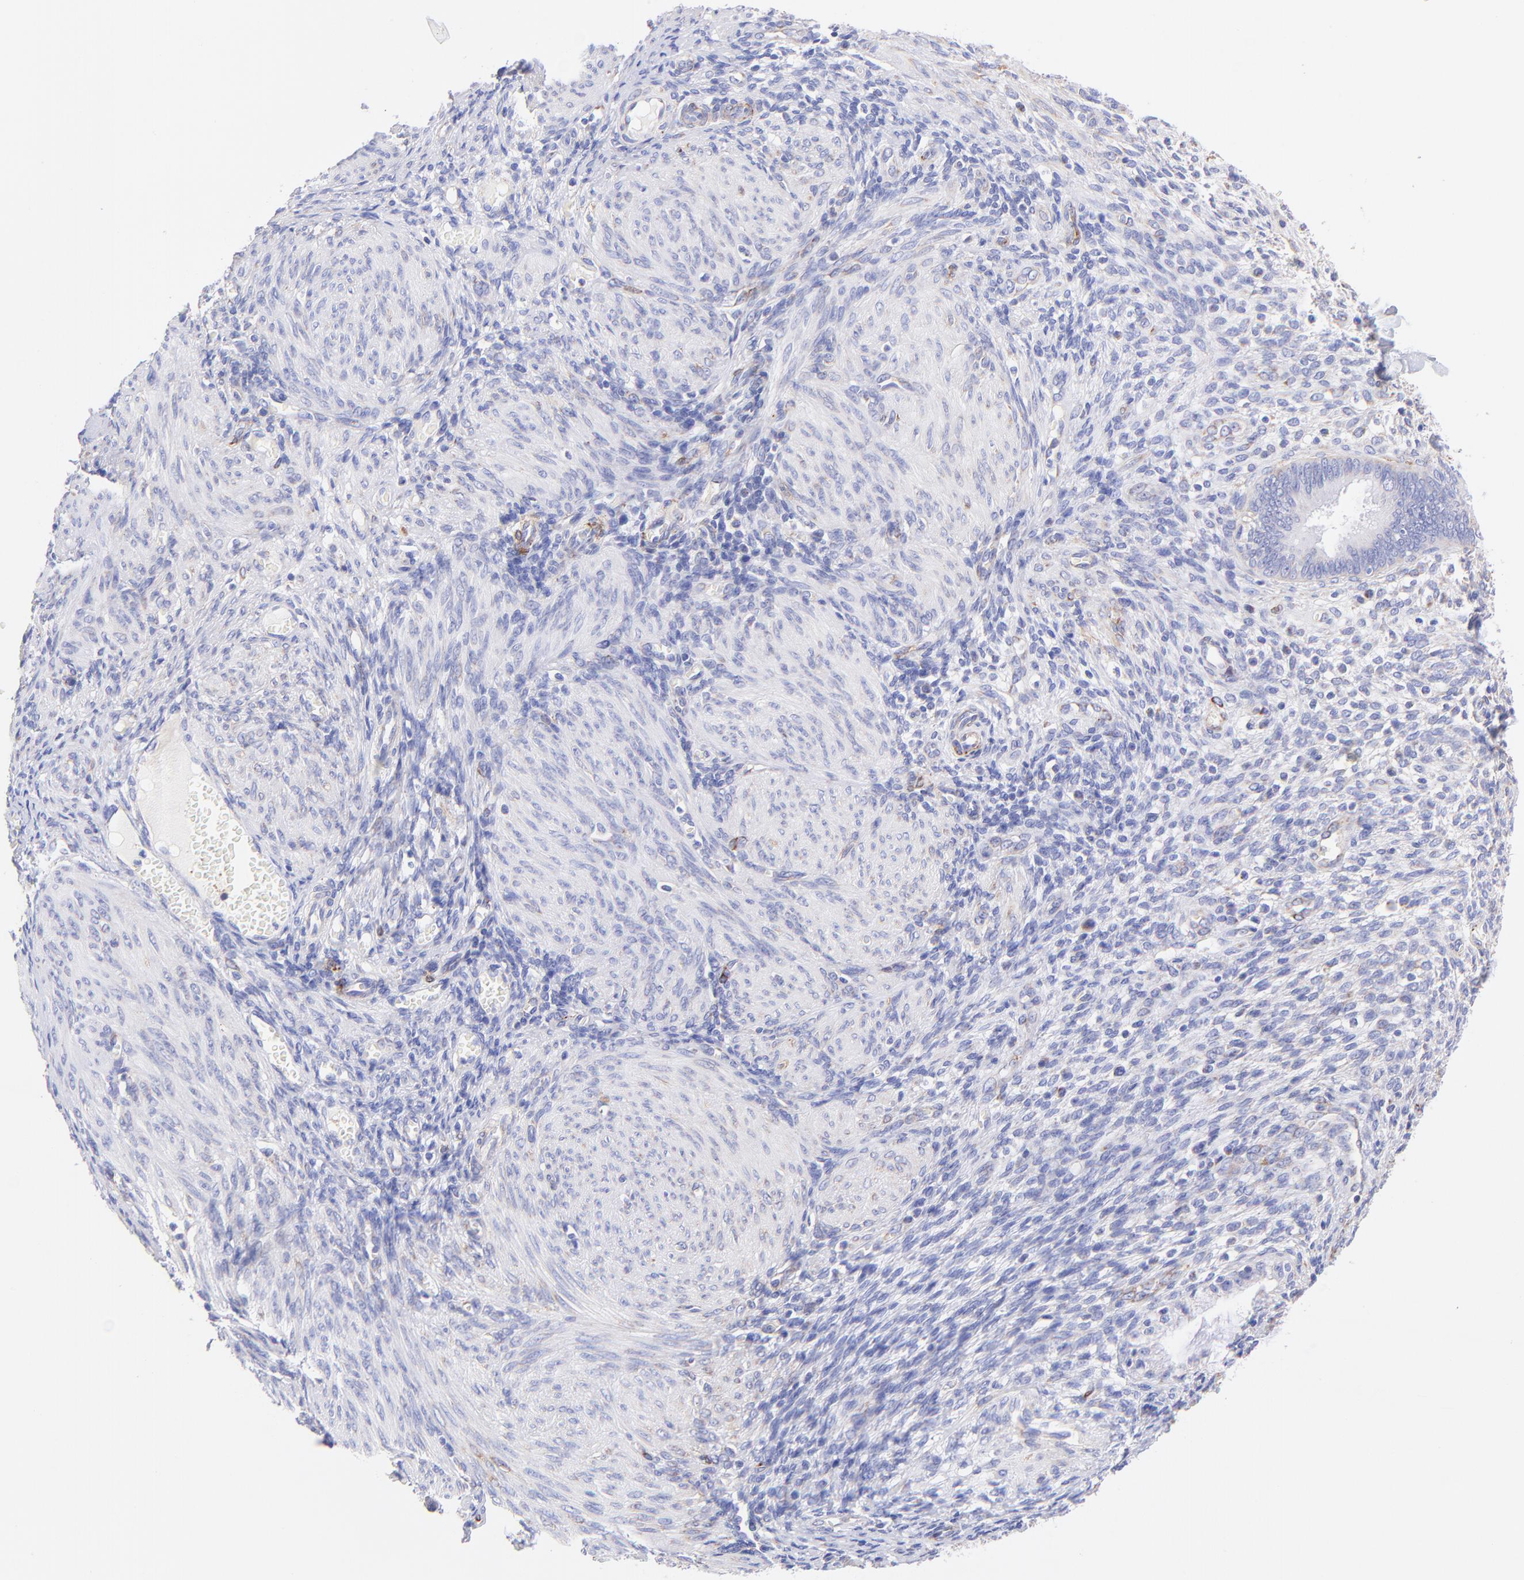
{"staining": {"intensity": "moderate", "quantity": "<25%", "location": "cytoplasmic/membranous"}, "tissue": "endometrium", "cell_type": "Cells in endometrial stroma", "image_type": "normal", "snomed": [{"axis": "morphology", "description": "Normal tissue, NOS"}, {"axis": "topography", "description": "Endometrium"}], "caption": "Moderate cytoplasmic/membranous expression for a protein is seen in approximately <25% of cells in endometrial stroma of benign endometrium using IHC.", "gene": "SPARC", "patient": {"sex": "female", "age": 72}}